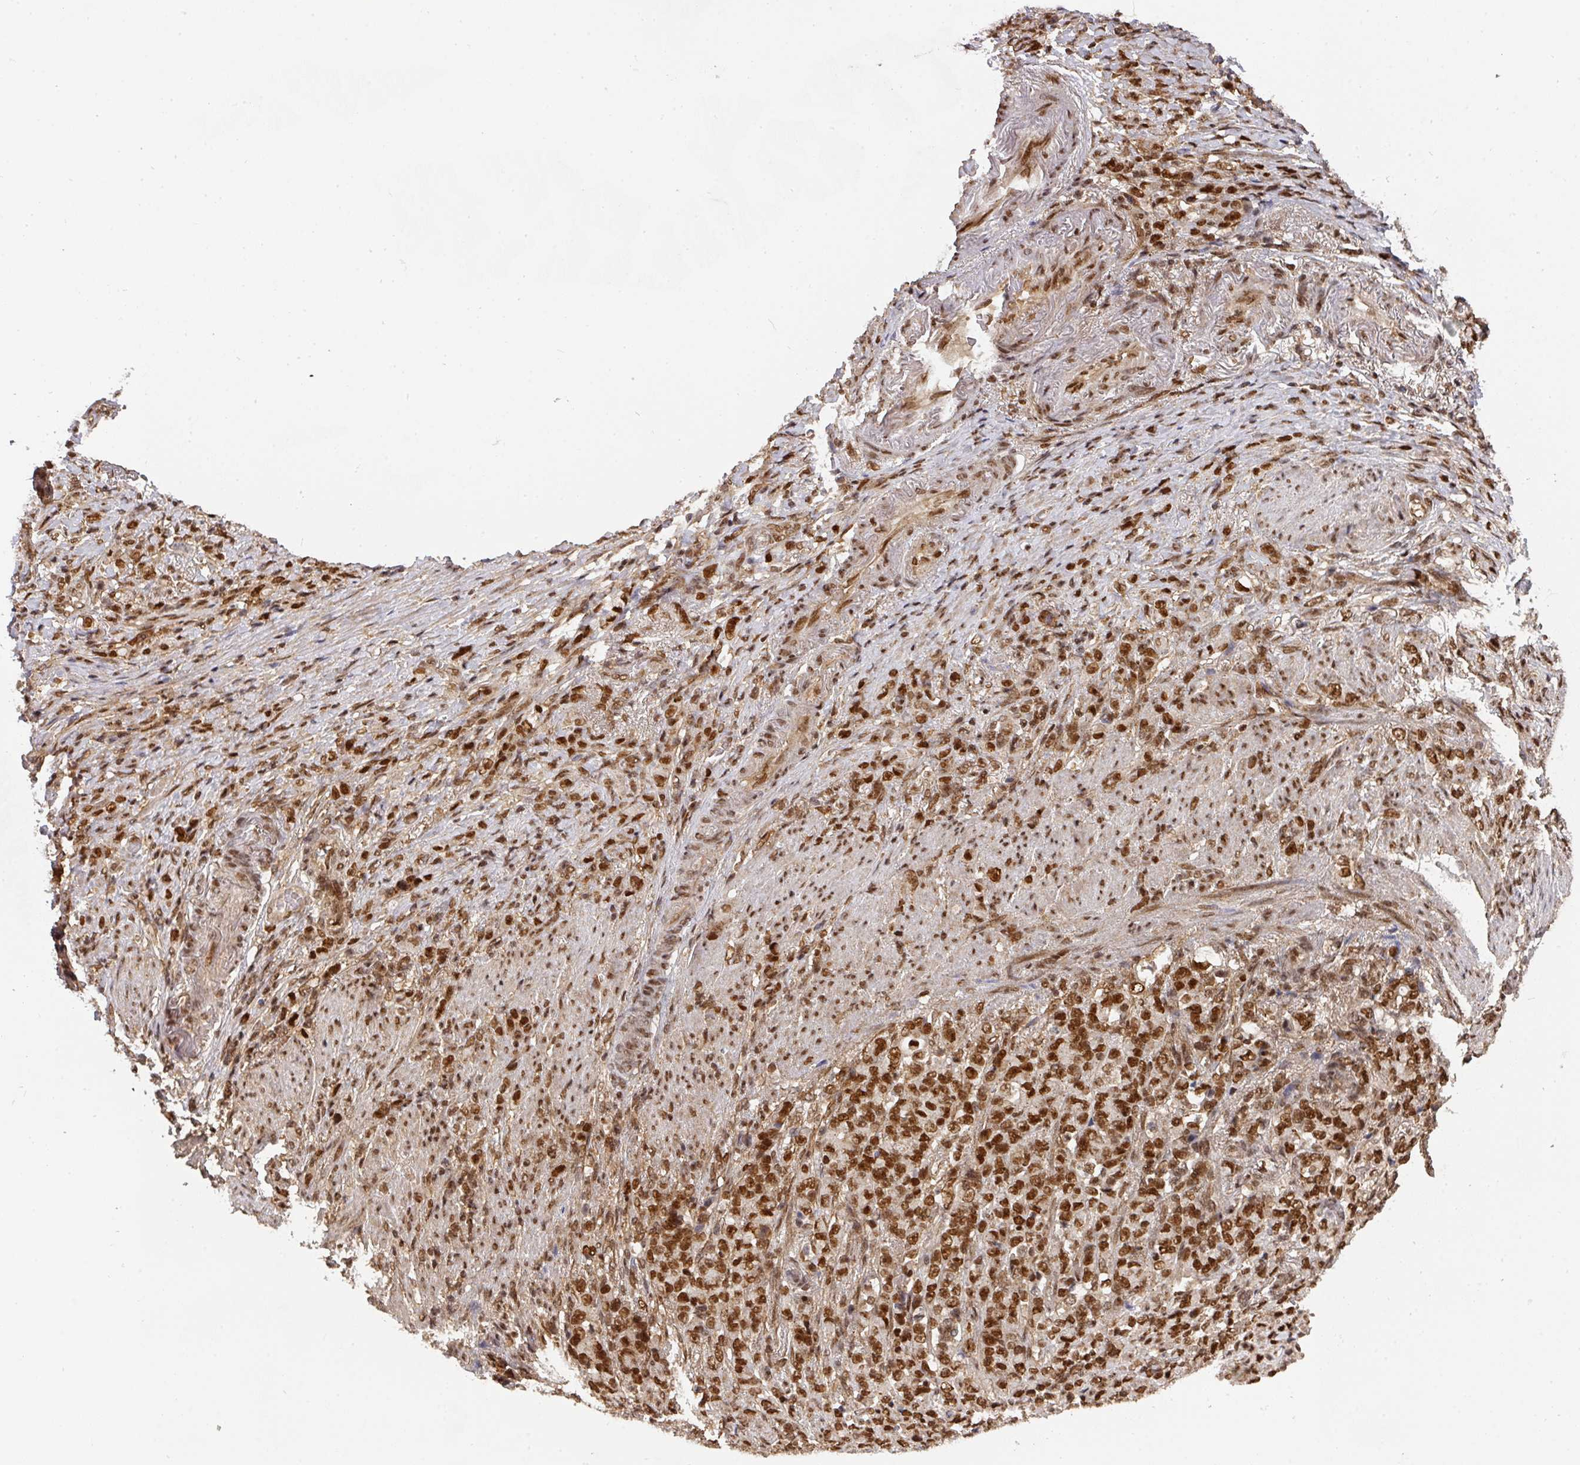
{"staining": {"intensity": "strong", "quantity": ">75%", "location": "nuclear"}, "tissue": "stomach cancer", "cell_type": "Tumor cells", "image_type": "cancer", "snomed": [{"axis": "morphology", "description": "Adenocarcinoma, NOS"}, {"axis": "topography", "description": "Stomach"}], "caption": "Approximately >75% of tumor cells in human adenocarcinoma (stomach) show strong nuclear protein positivity as visualized by brown immunohistochemical staining.", "gene": "DIDO1", "patient": {"sex": "female", "age": 79}}